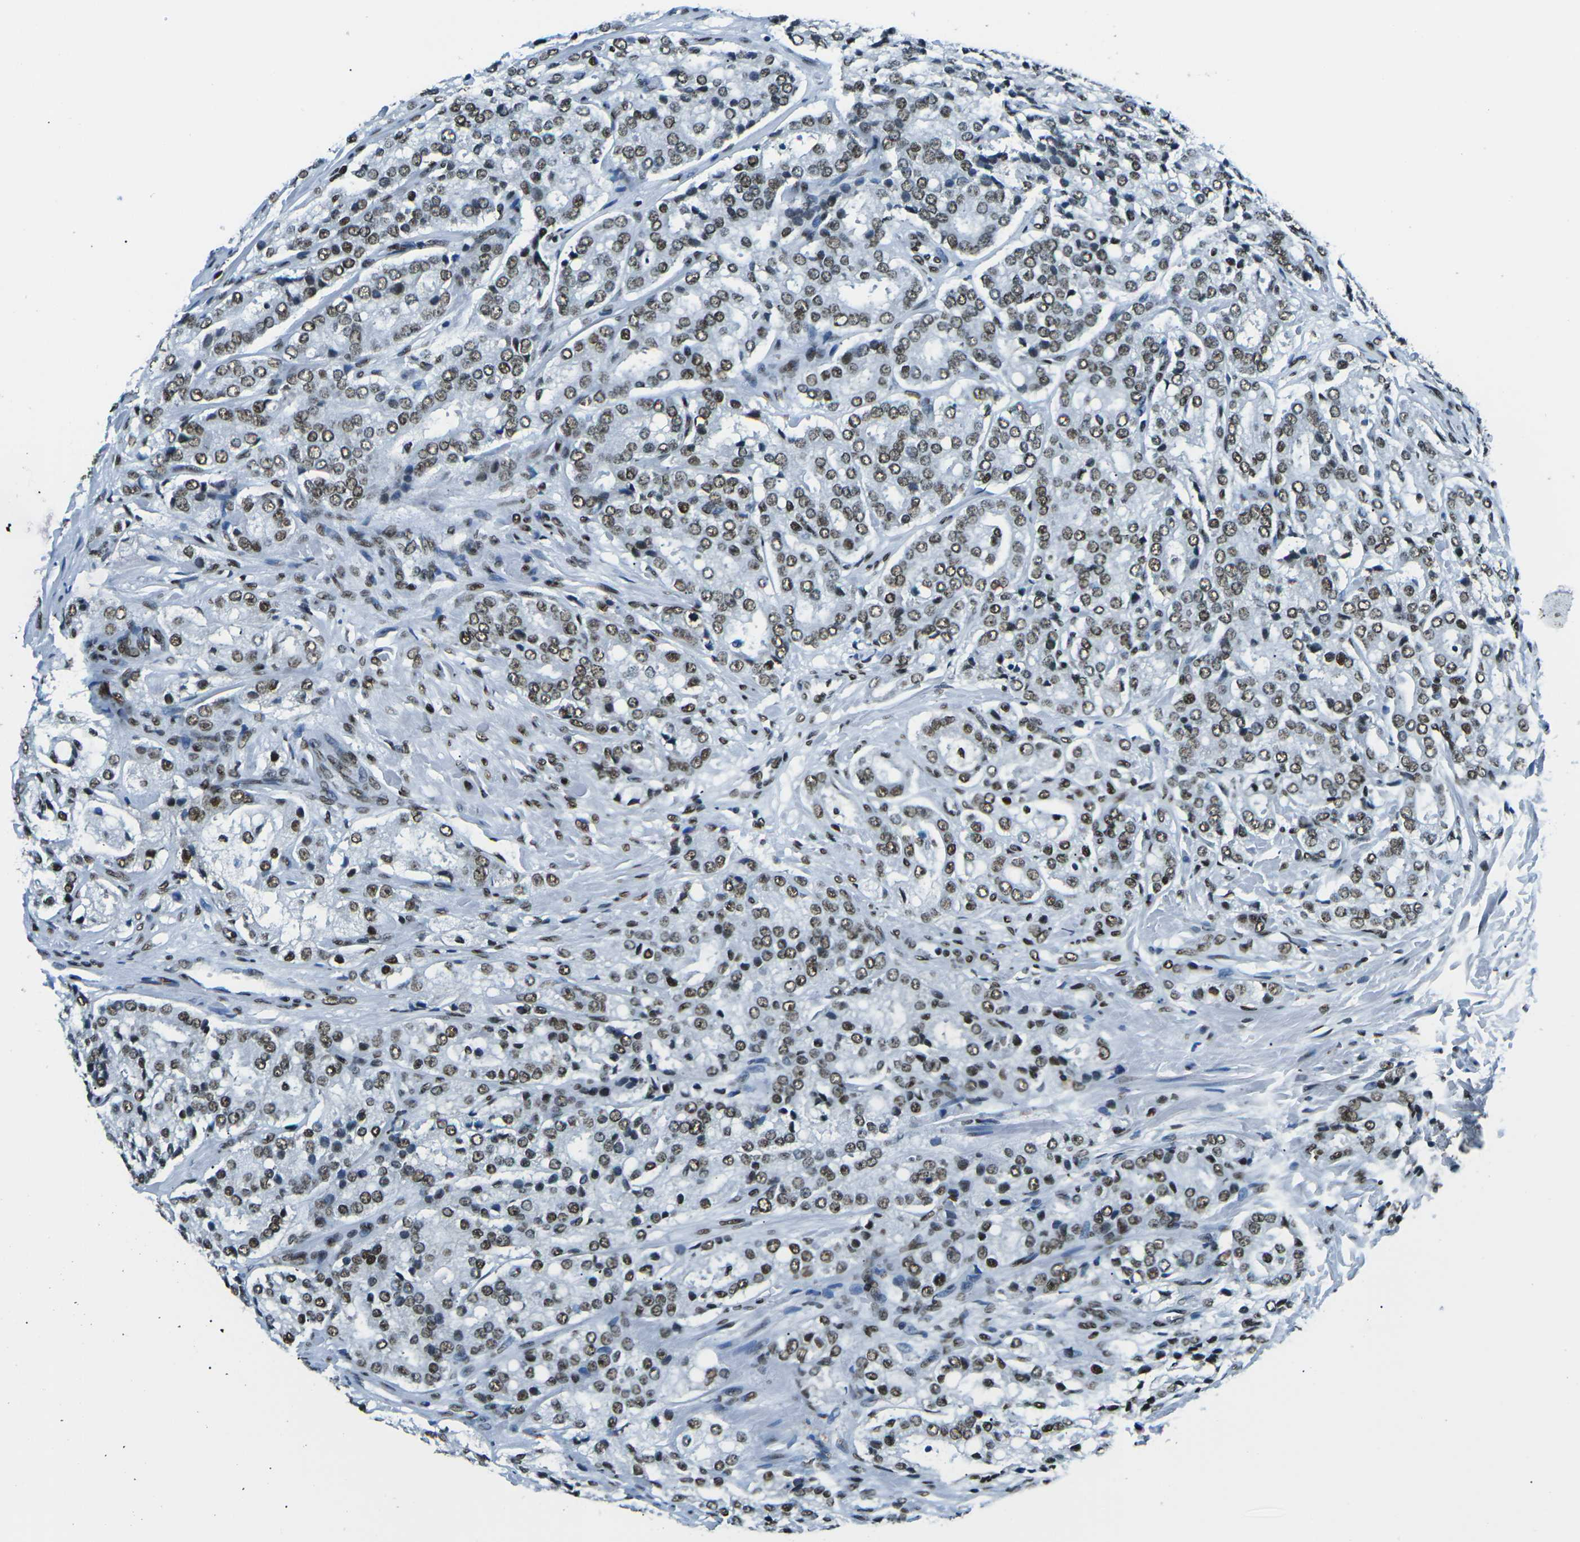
{"staining": {"intensity": "moderate", "quantity": ">75%", "location": "nuclear"}, "tissue": "prostate cancer", "cell_type": "Tumor cells", "image_type": "cancer", "snomed": [{"axis": "morphology", "description": "Adenocarcinoma, High grade"}, {"axis": "topography", "description": "Prostate"}], "caption": "A medium amount of moderate nuclear staining is present in about >75% of tumor cells in prostate high-grade adenocarcinoma tissue. (Stains: DAB (3,3'-diaminobenzidine) in brown, nuclei in blue, Microscopy: brightfield microscopy at high magnification).", "gene": "HNRNPL", "patient": {"sex": "male", "age": 65}}